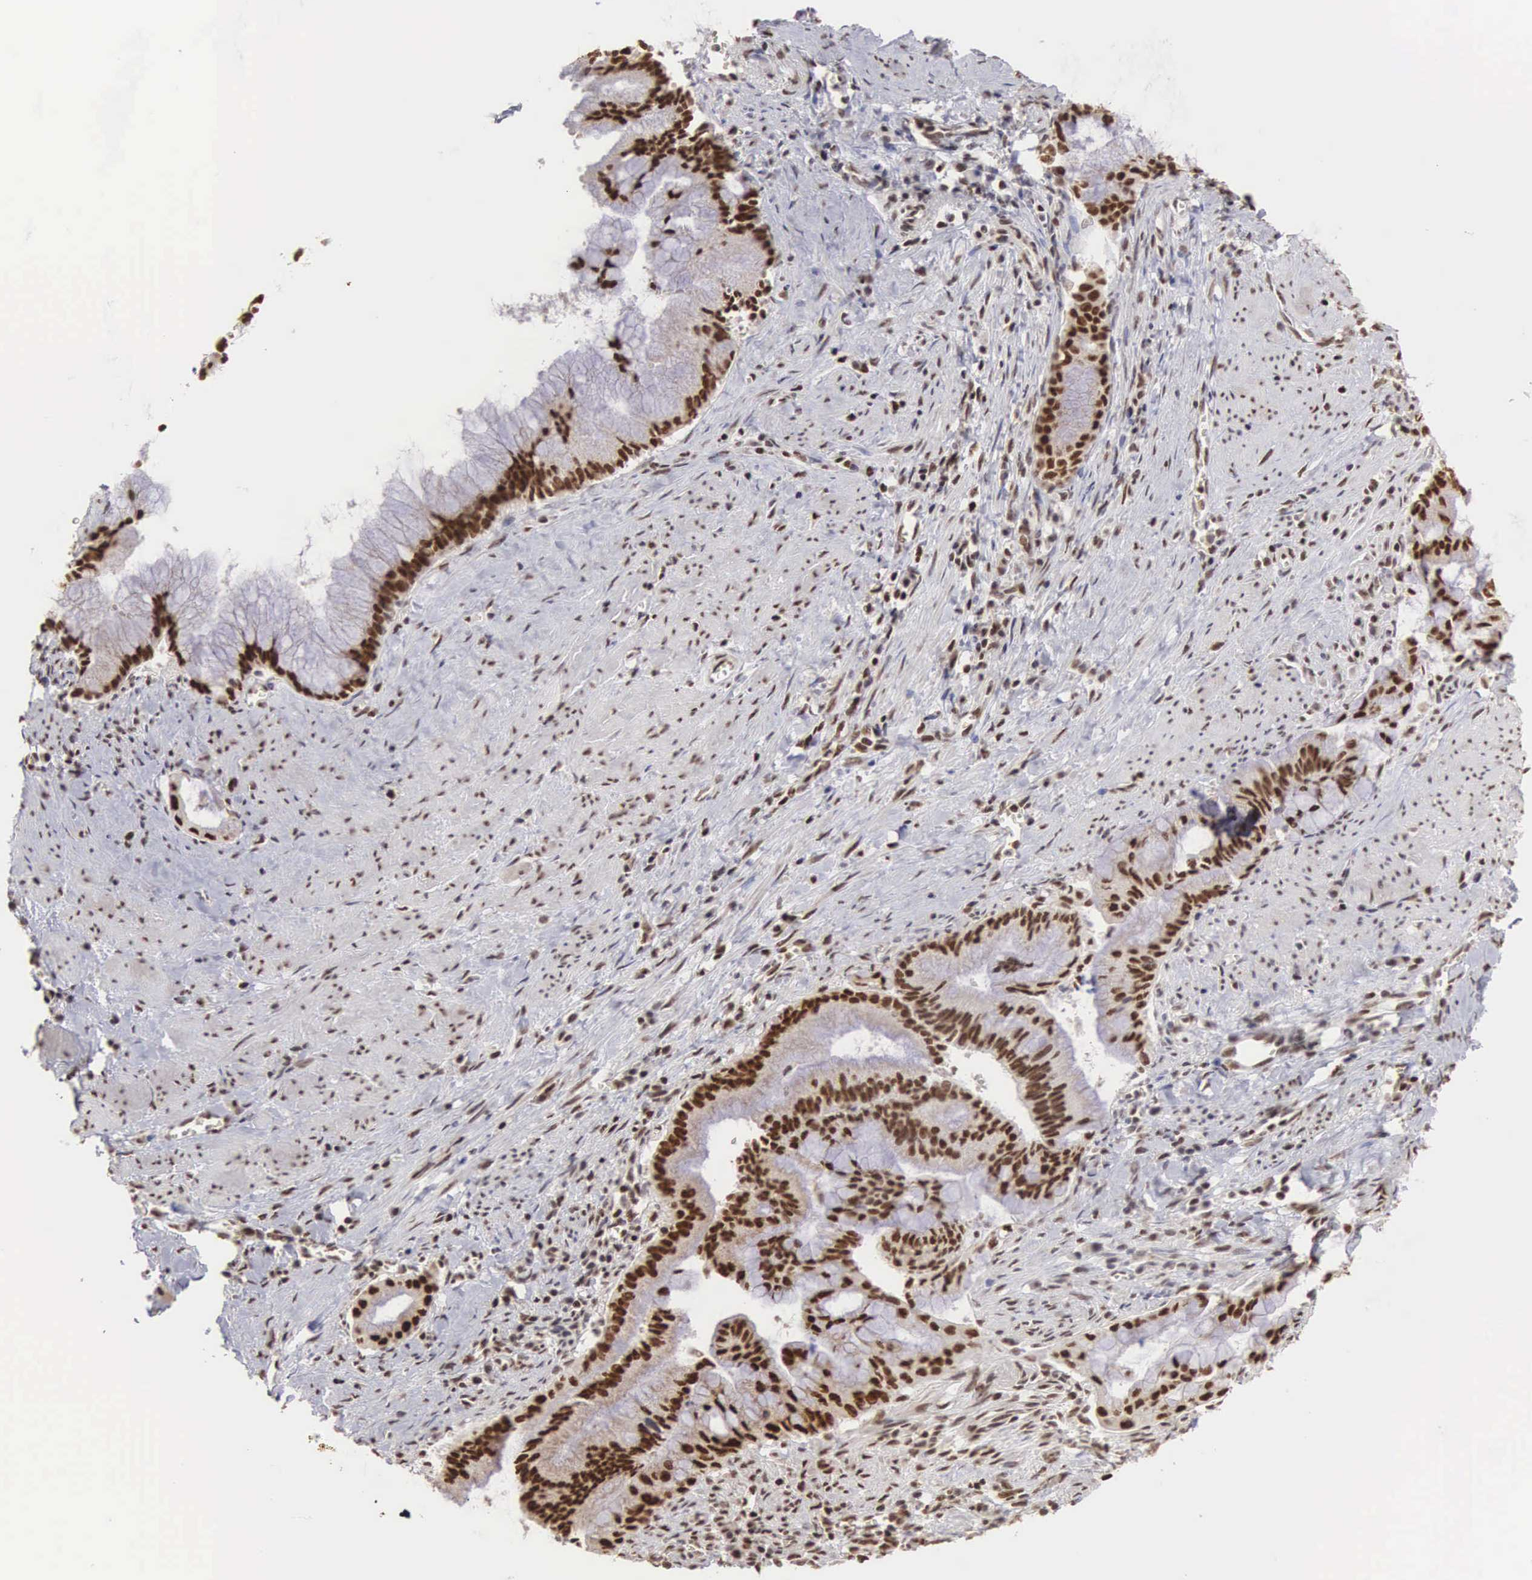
{"staining": {"intensity": "strong", "quantity": ">75%", "location": "nuclear"}, "tissue": "pancreatic cancer", "cell_type": "Tumor cells", "image_type": "cancer", "snomed": [{"axis": "morphology", "description": "Adenocarcinoma, NOS"}, {"axis": "topography", "description": "Pancreas"}], "caption": "This micrograph displays pancreatic adenocarcinoma stained with immunohistochemistry (IHC) to label a protein in brown. The nuclear of tumor cells show strong positivity for the protein. Nuclei are counter-stained blue.", "gene": "HTATSF1", "patient": {"sex": "male", "age": 59}}